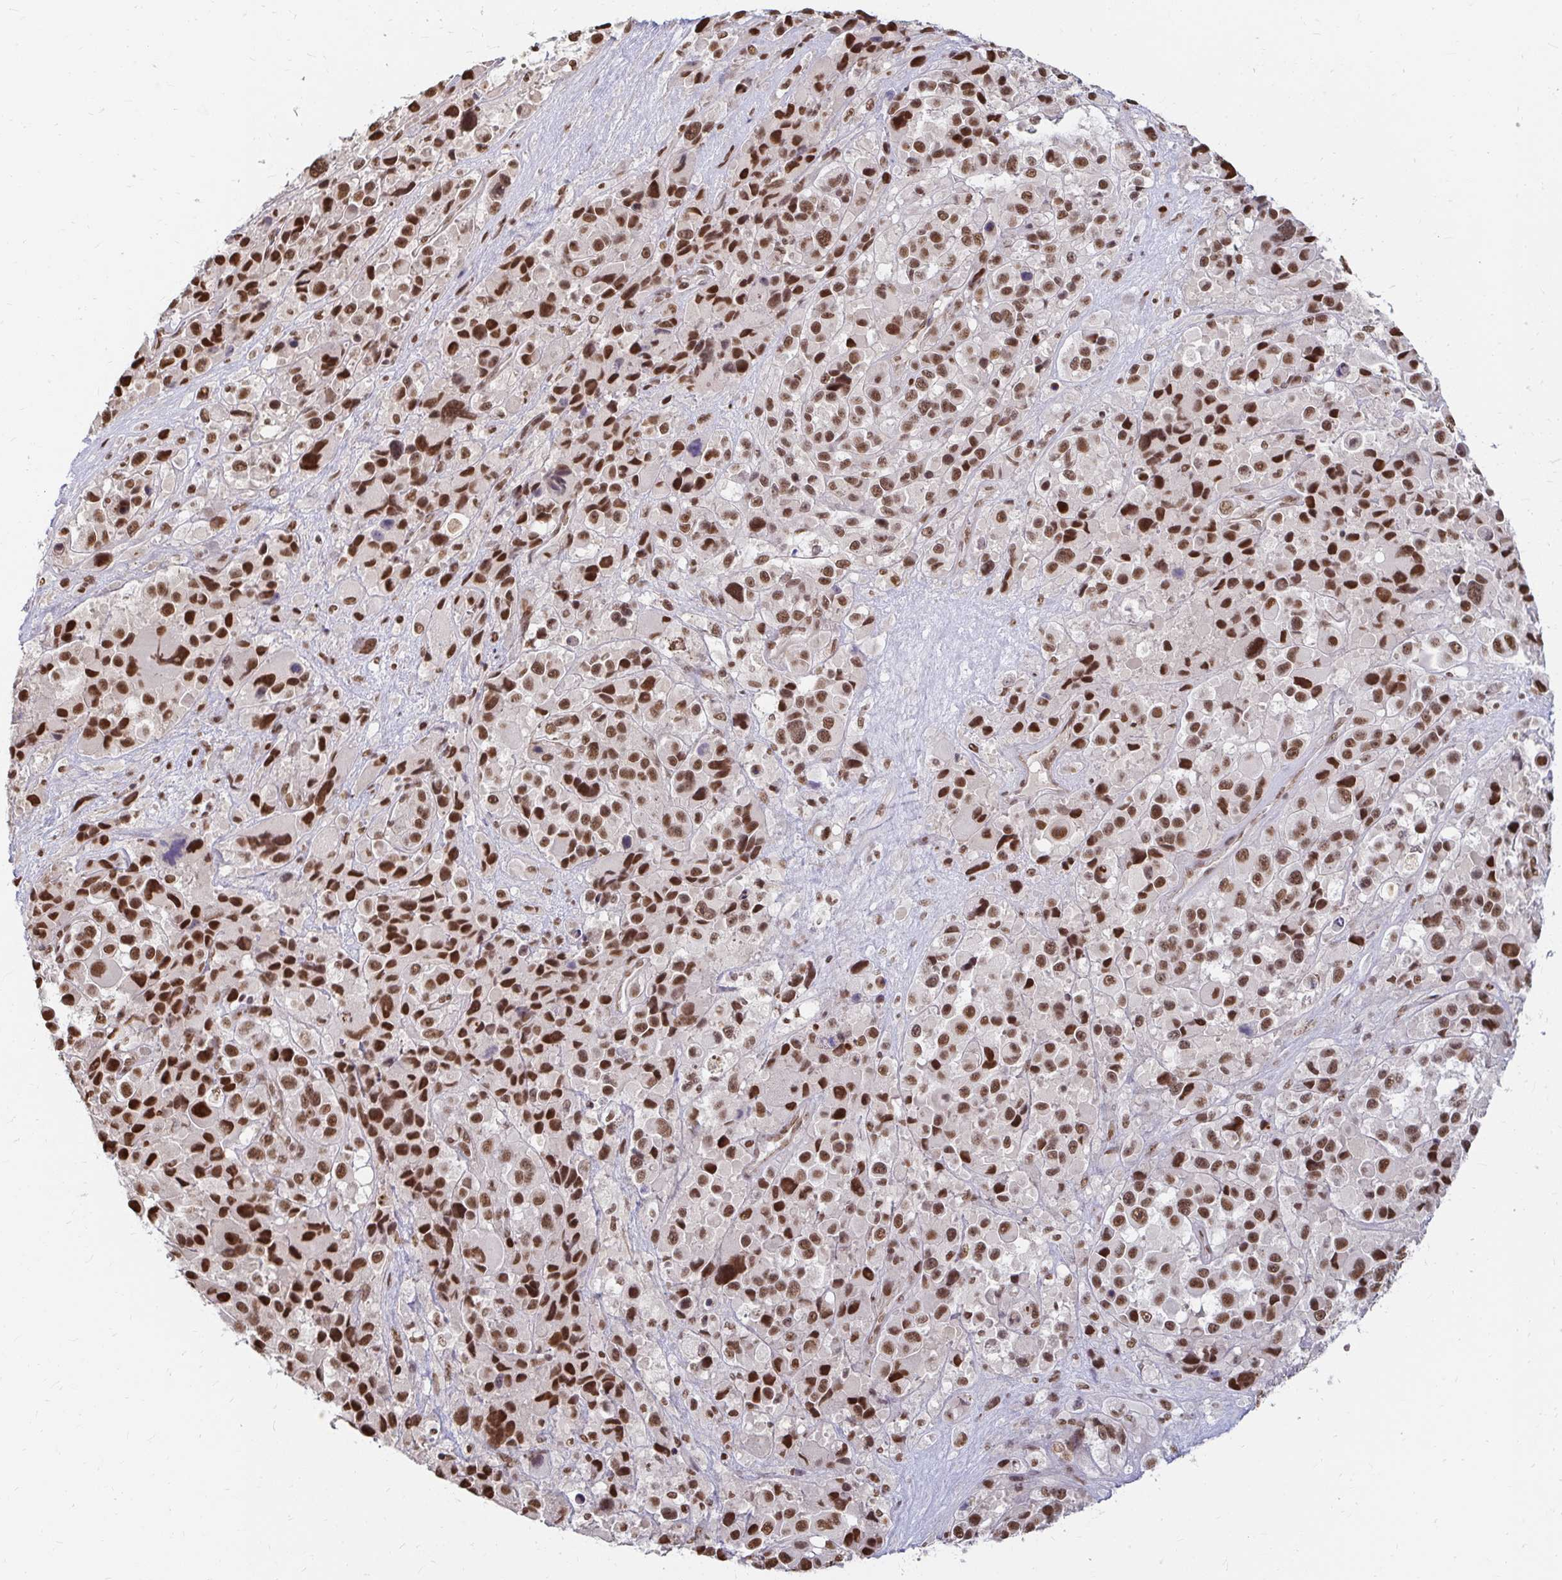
{"staining": {"intensity": "strong", "quantity": ">75%", "location": "nuclear"}, "tissue": "melanoma", "cell_type": "Tumor cells", "image_type": "cancer", "snomed": [{"axis": "morphology", "description": "Malignant melanoma, Metastatic site"}, {"axis": "topography", "description": "Lymph node"}], "caption": "There is high levels of strong nuclear expression in tumor cells of malignant melanoma (metastatic site), as demonstrated by immunohistochemical staining (brown color).", "gene": "HNRNPU", "patient": {"sex": "female", "age": 65}}